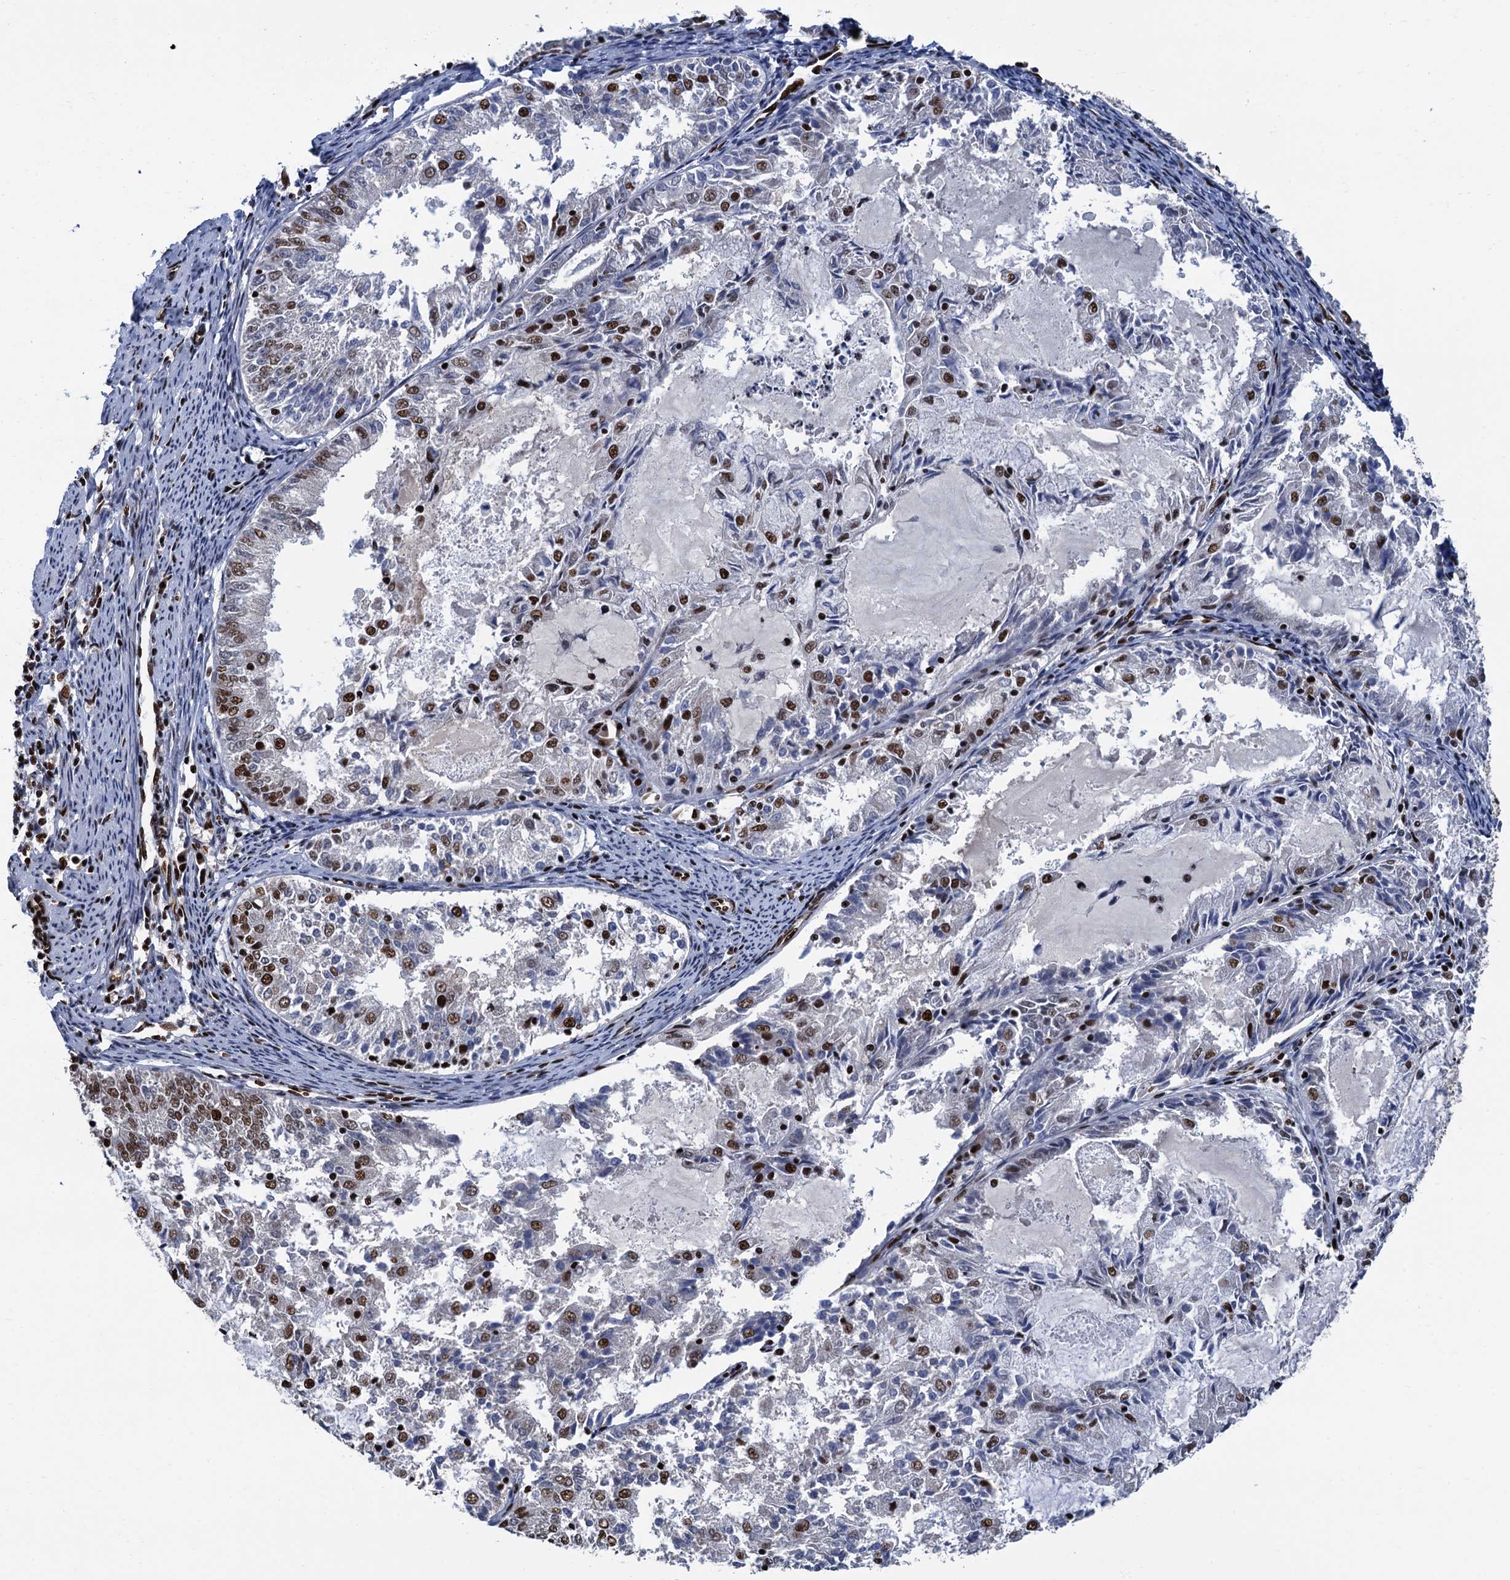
{"staining": {"intensity": "moderate", "quantity": "<25%", "location": "nuclear"}, "tissue": "endometrial cancer", "cell_type": "Tumor cells", "image_type": "cancer", "snomed": [{"axis": "morphology", "description": "Adenocarcinoma, NOS"}, {"axis": "topography", "description": "Endometrium"}], "caption": "A brown stain shows moderate nuclear staining of a protein in human endometrial cancer (adenocarcinoma) tumor cells.", "gene": "PPP4R1", "patient": {"sex": "female", "age": 57}}